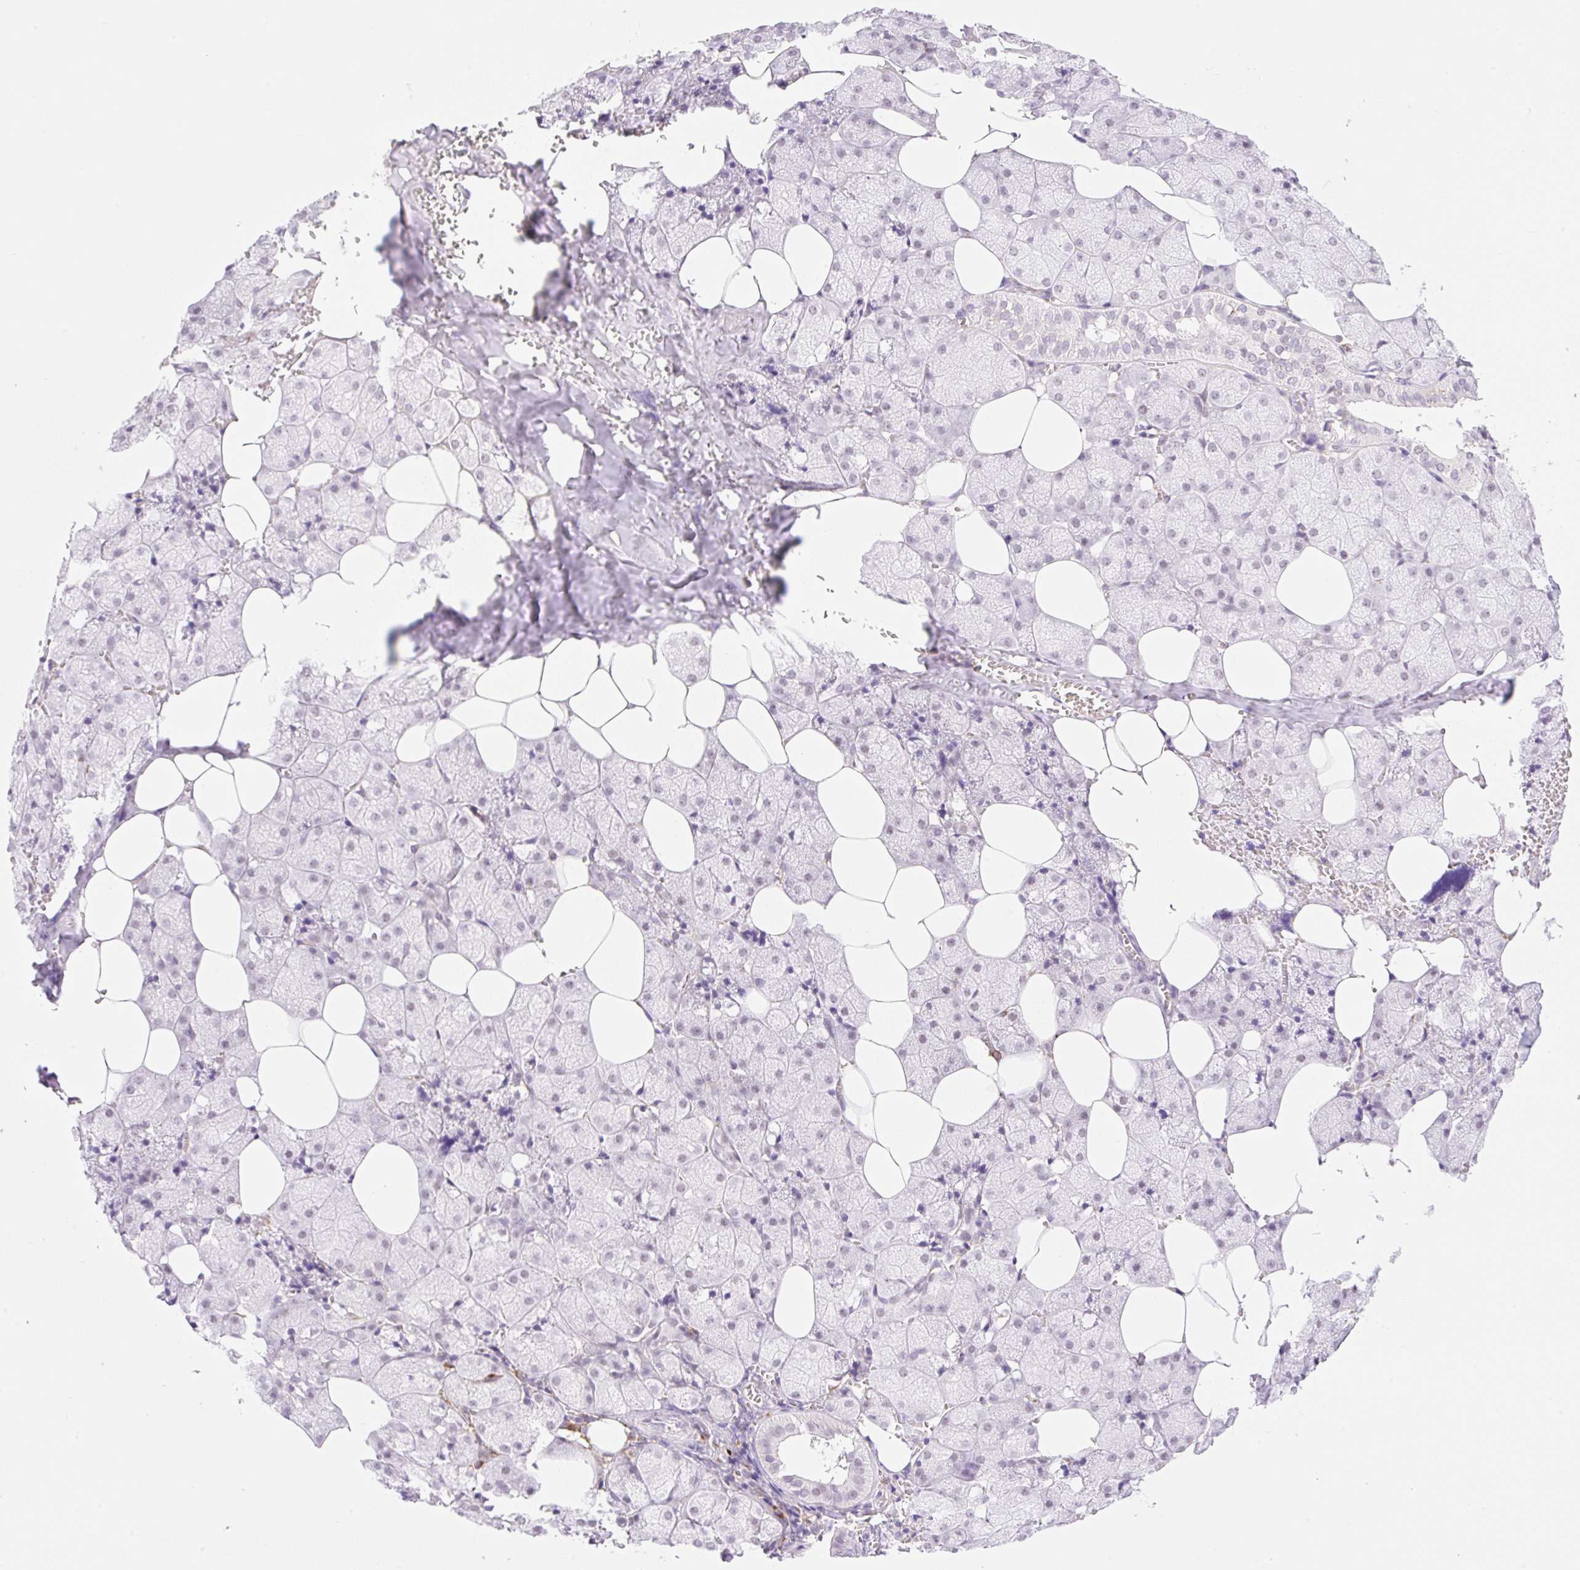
{"staining": {"intensity": "moderate", "quantity": "25%-75%", "location": "nuclear"}, "tissue": "salivary gland", "cell_type": "Glandular cells", "image_type": "normal", "snomed": [{"axis": "morphology", "description": "Normal tissue, NOS"}, {"axis": "topography", "description": "Salivary gland"}, {"axis": "topography", "description": "Peripheral nerve tissue"}], "caption": "Immunohistochemical staining of unremarkable human salivary gland demonstrates medium levels of moderate nuclear expression in approximately 25%-75% of glandular cells.", "gene": "PALM3", "patient": {"sex": "male", "age": 38}}